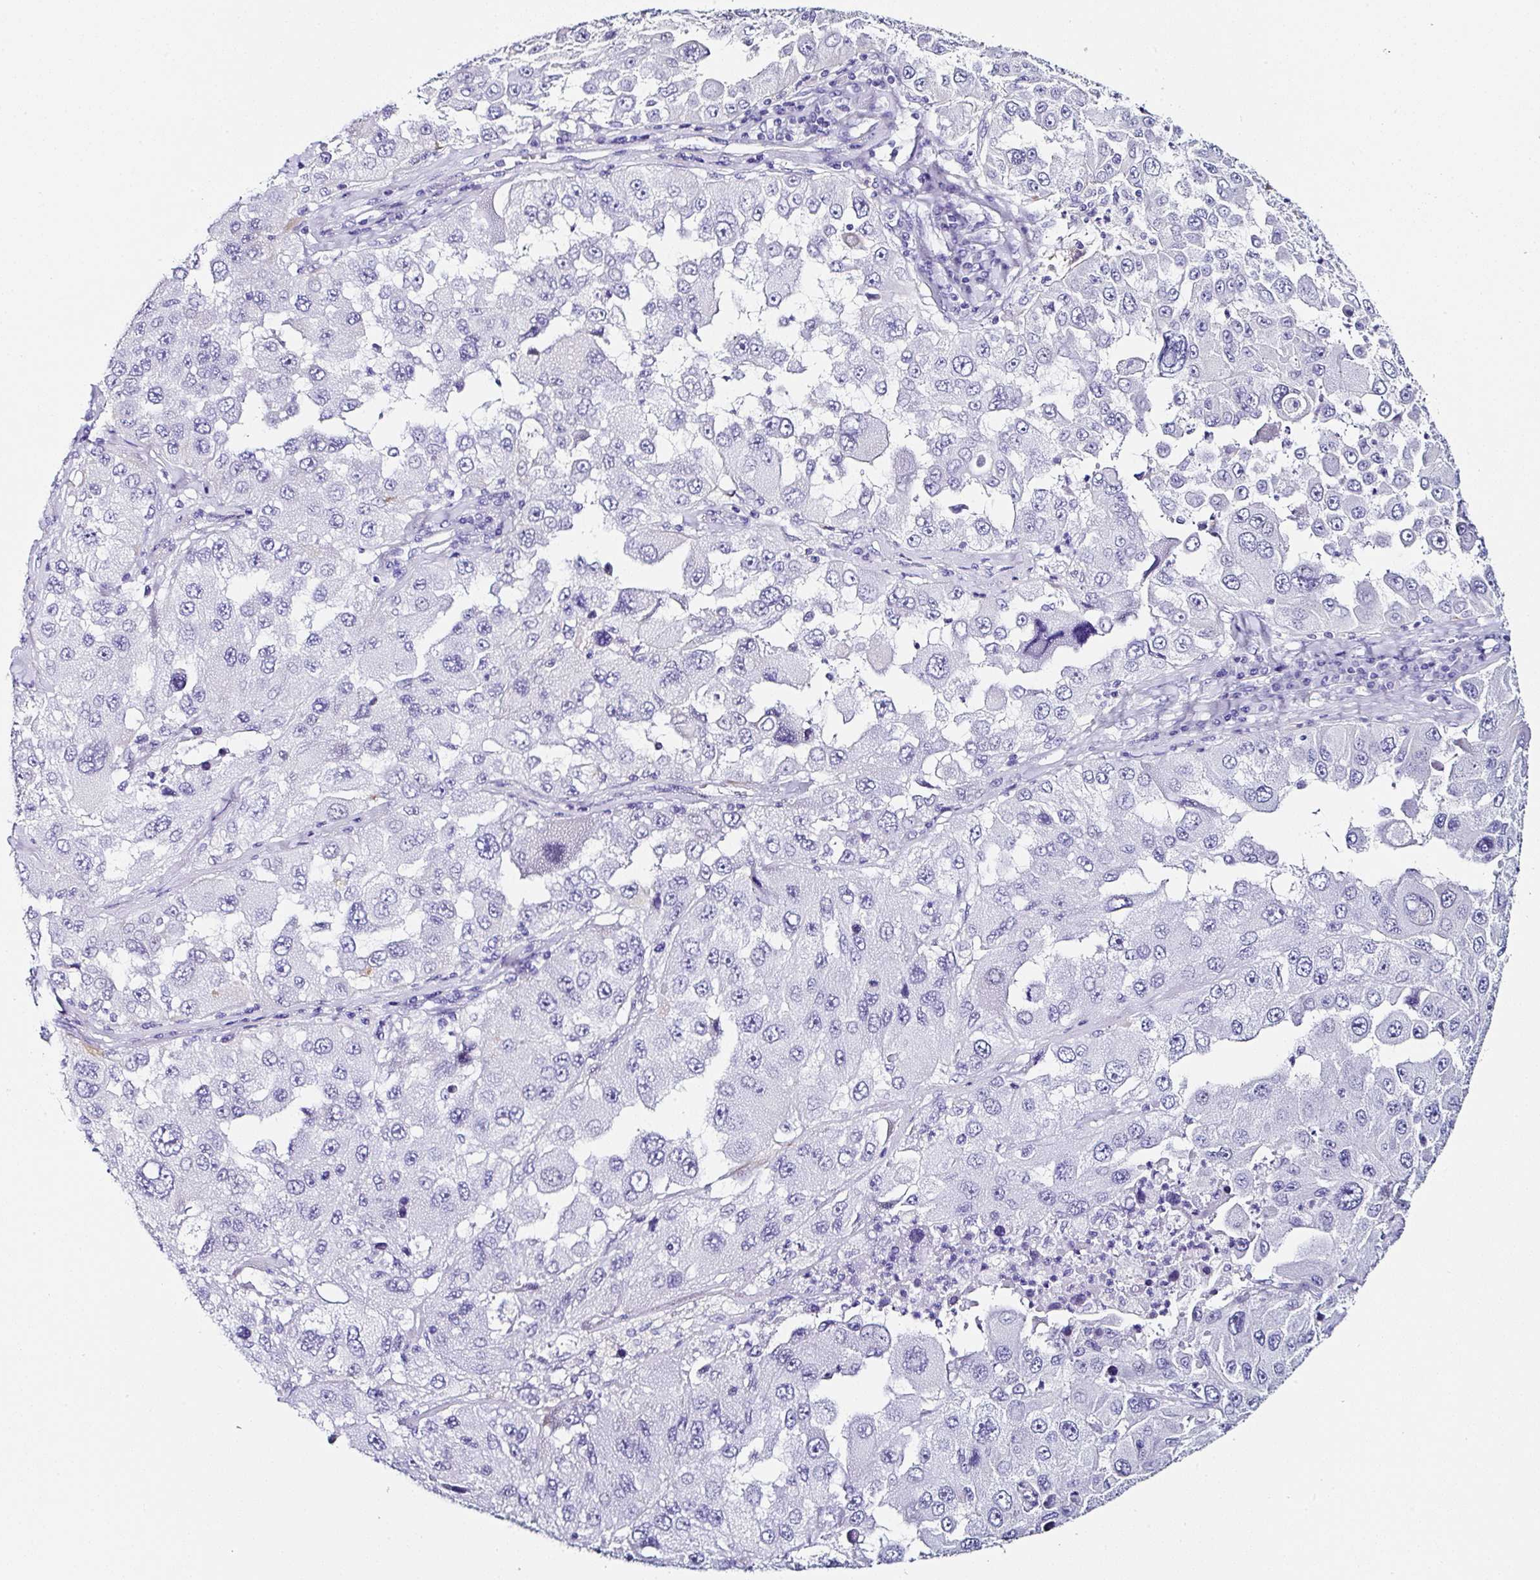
{"staining": {"intensity": "negative", "quantity": "none", "location": "none"}, "tissue": "melanoma", "cell_type": "Tumor cells", "image_type": "cancer", "snomed": [{"axis": "morphology", "description": "Malignant melanoma, Metastatic site"}, {"axis": "topography", "description": "Lymph node"}], "caption": "Immunohistochemical staining of human malignant melanoma (metastatic site) displays no significant expression in tumor cells.", "gene": "TMPRSS11E", "patient": {"sex": "male", "age": 62}}